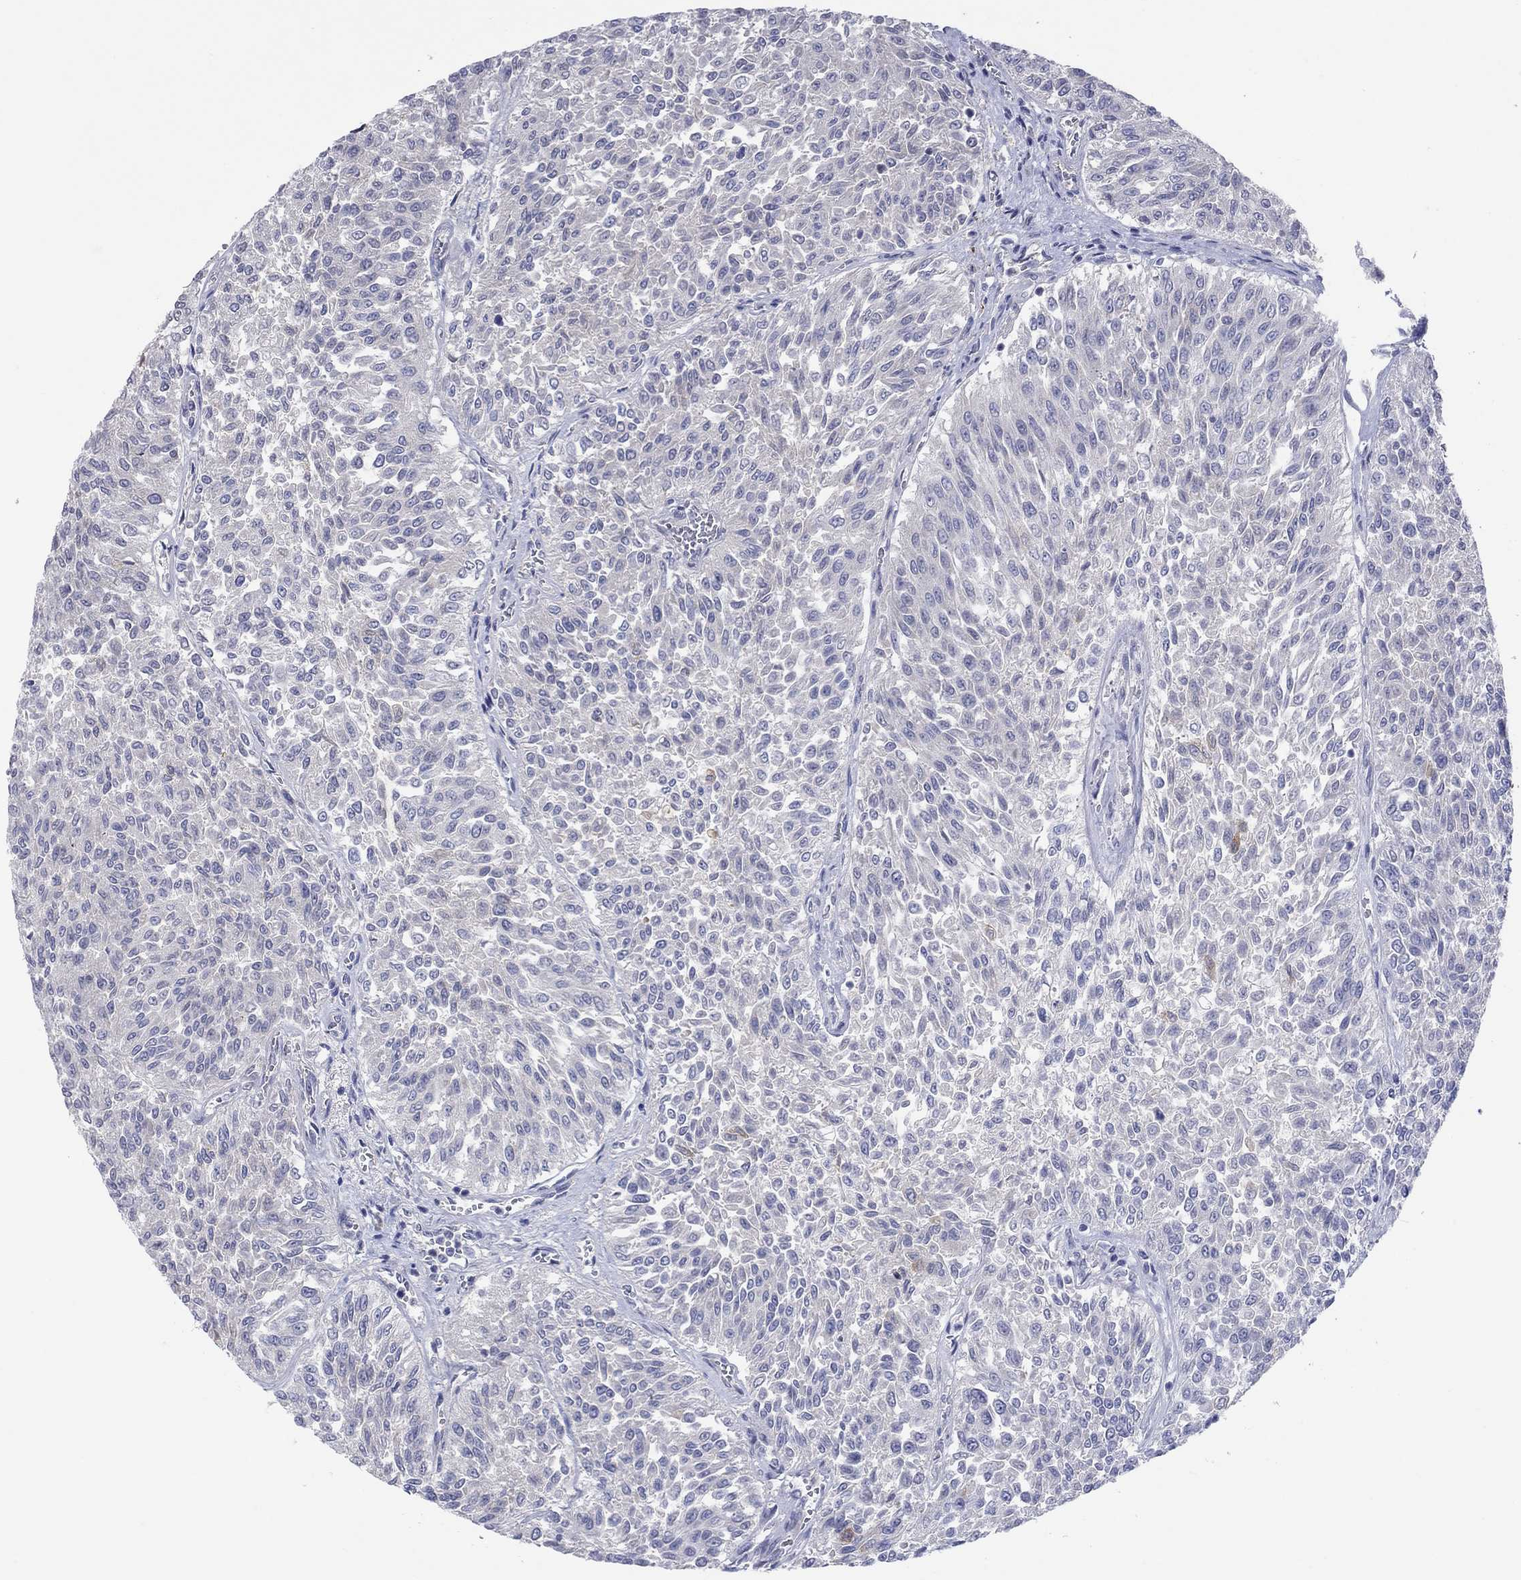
{"staining": {"intensity": "negative", "quantity": "none", "location": "none"}, "tissue": "urothelial cancer", "cell_type": "Tumor cells", "image_type": "cancer", "snomed": [{"axis": "morphology", "description": "Urothelial carcinoma, Low grade"}, {"axis": "topography", "description": "Urinary bladder"}], "caption": "Tumor cells are negative for protein expression in human urothelial carcinoma (low-grade). Nuclei are stained in blue.", "gene": "PLCL2", "patient": {"sex": "male", "age": 78}}